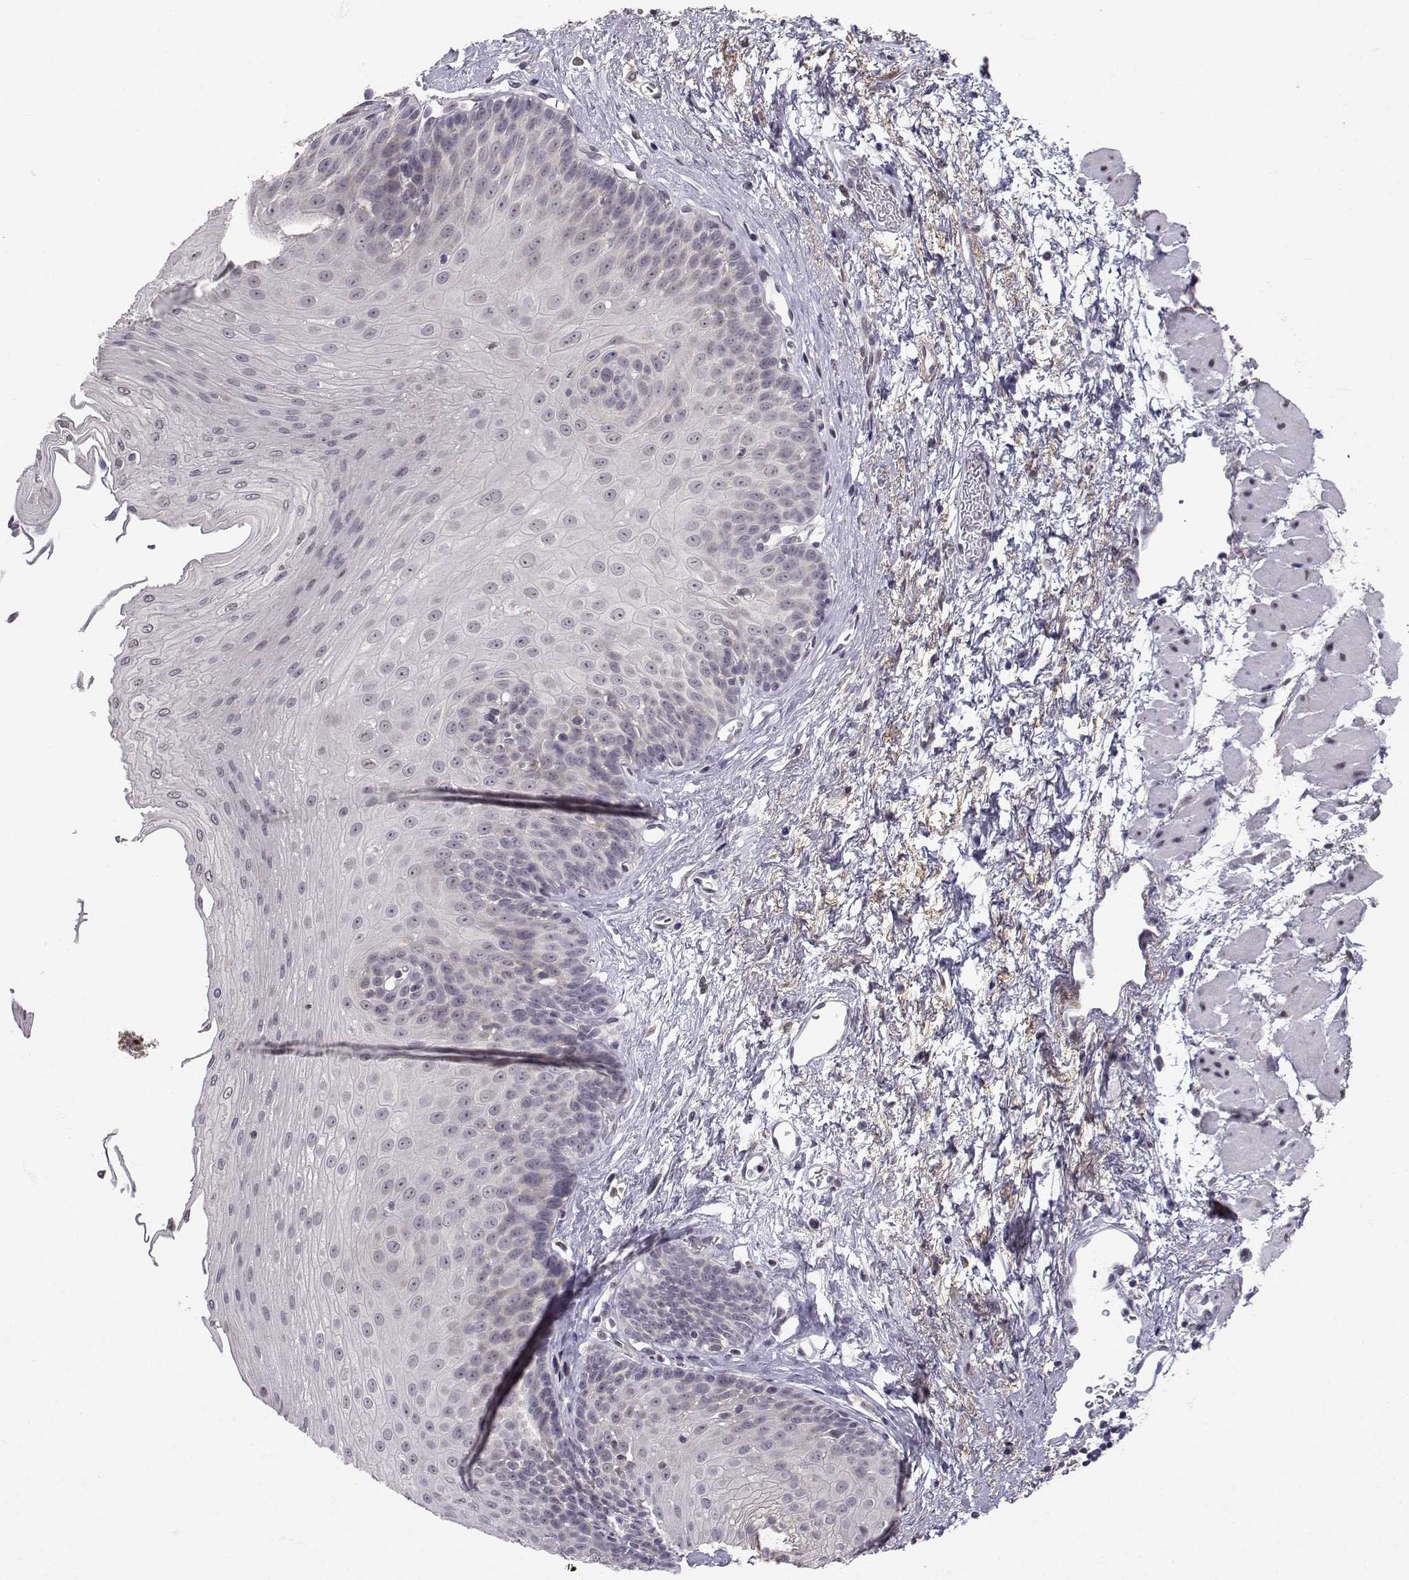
{"staining": {"intensity": "negative", "quantity": "none", "location": "none"}, "tissue": "esophagus", "cell_type": "Squamous epithelial cells", "image_type": "normal", "snomed": [{"axis": "morphology", "description": "Normal tissue, NOS"}, {"axis": "topography", "description": "Esophagus"}], "caption": "A histopathology image of esophagus stained for a protein shows no brown staining in squamous epithelial cells.", "gene": "SLC6A3", "patient": {"sex": "female", "age": 62}}